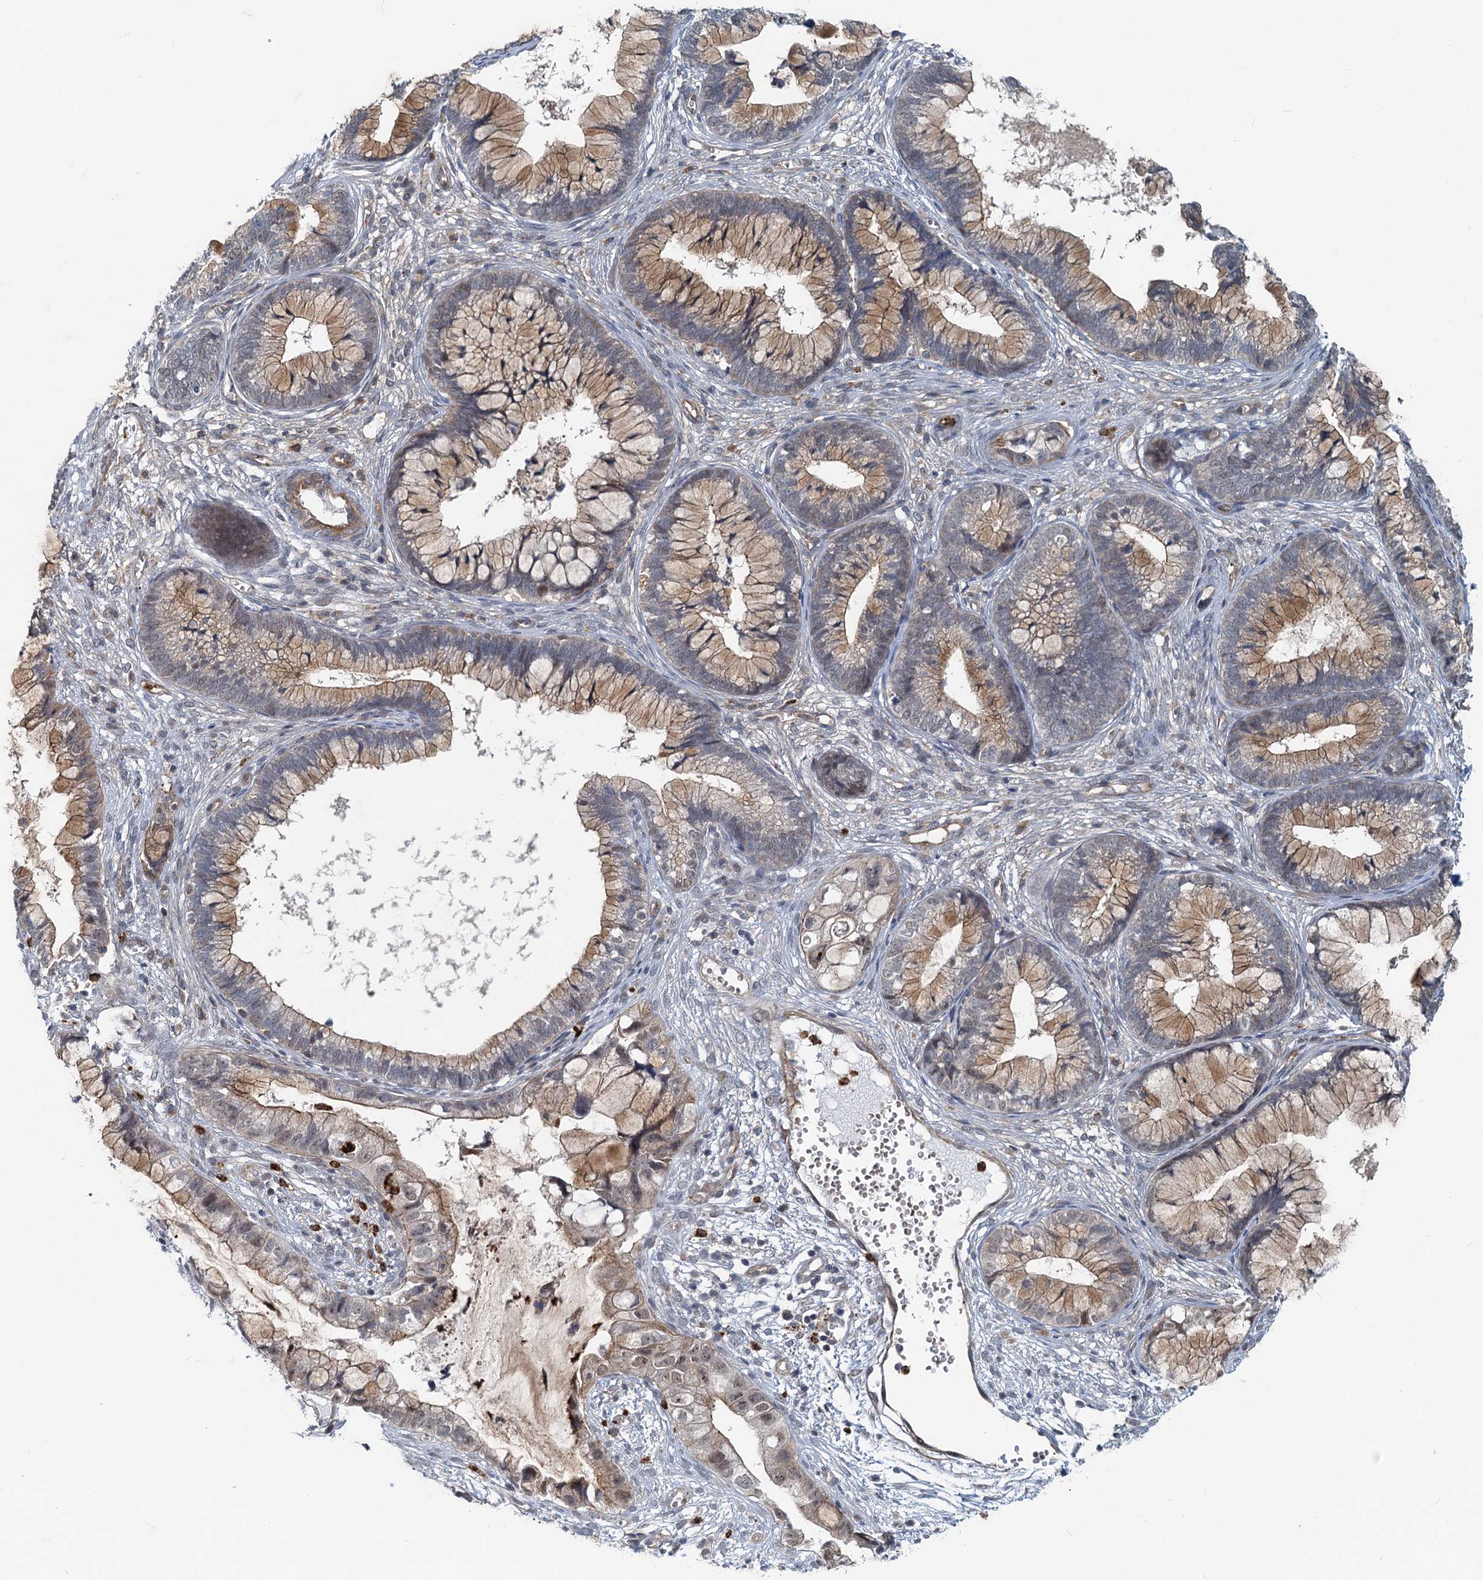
{"staining": {"intensity": "moderate", "quantity": ">75%", "location": "cytoplasmic/membranous"}, "tissue": "cervical cancer", "cell_type": "Tumor cells", "image_type": "cancer", "snomed": [{"axis": "morphology", "description": "Adenocarcinoma, NOS"}, {"axis": "topography", "description": "Cervix"}], "caption": "DAB (3,3'-diaminobenzidine) immunohistochemical staining of cervical adenocarcinoma reveals moderate cytoplasmic/membranous protein expression in about >75% of tumor cells.", "gene": "ADCY2", "patient": {"sex": "female", "age": 44}}